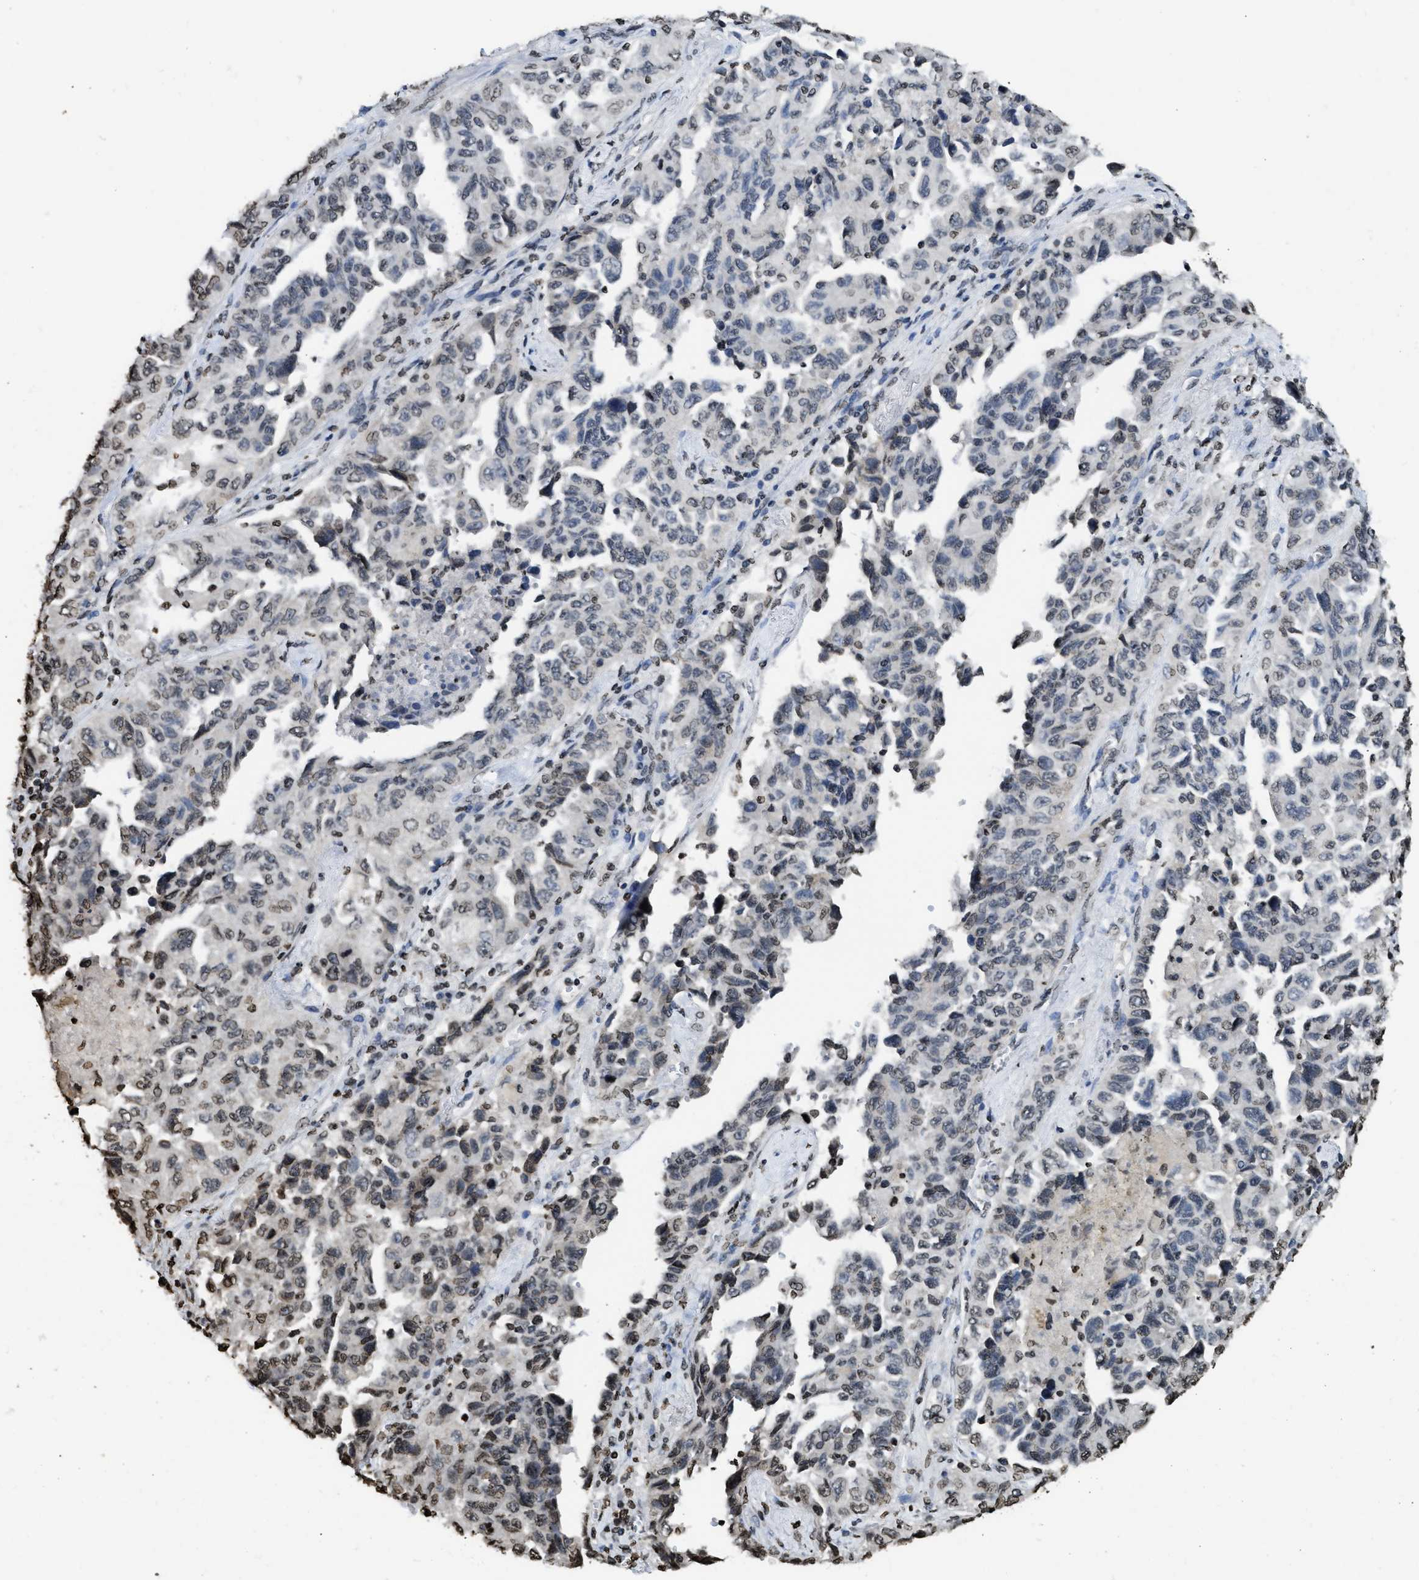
{"staining": {"intensity": "weak", "quantity": "25%-75%", "location": "nuclear"}, "tissue": "lung cancer", "cell_type": "Tumor cells", "image_type": "cancer", "snomed": [{"axis": "morphology", "description": "Adenocarcinoma, NOS"}, {"axis": "topography", "description": "Lung"}], "caption": "Human lung cancer (adenocarcinoma) stained with a protein marker reveals weak staining in tumor cells.", "gene": "RRAGC", "patient": {"sex": "female", "age": 51}}